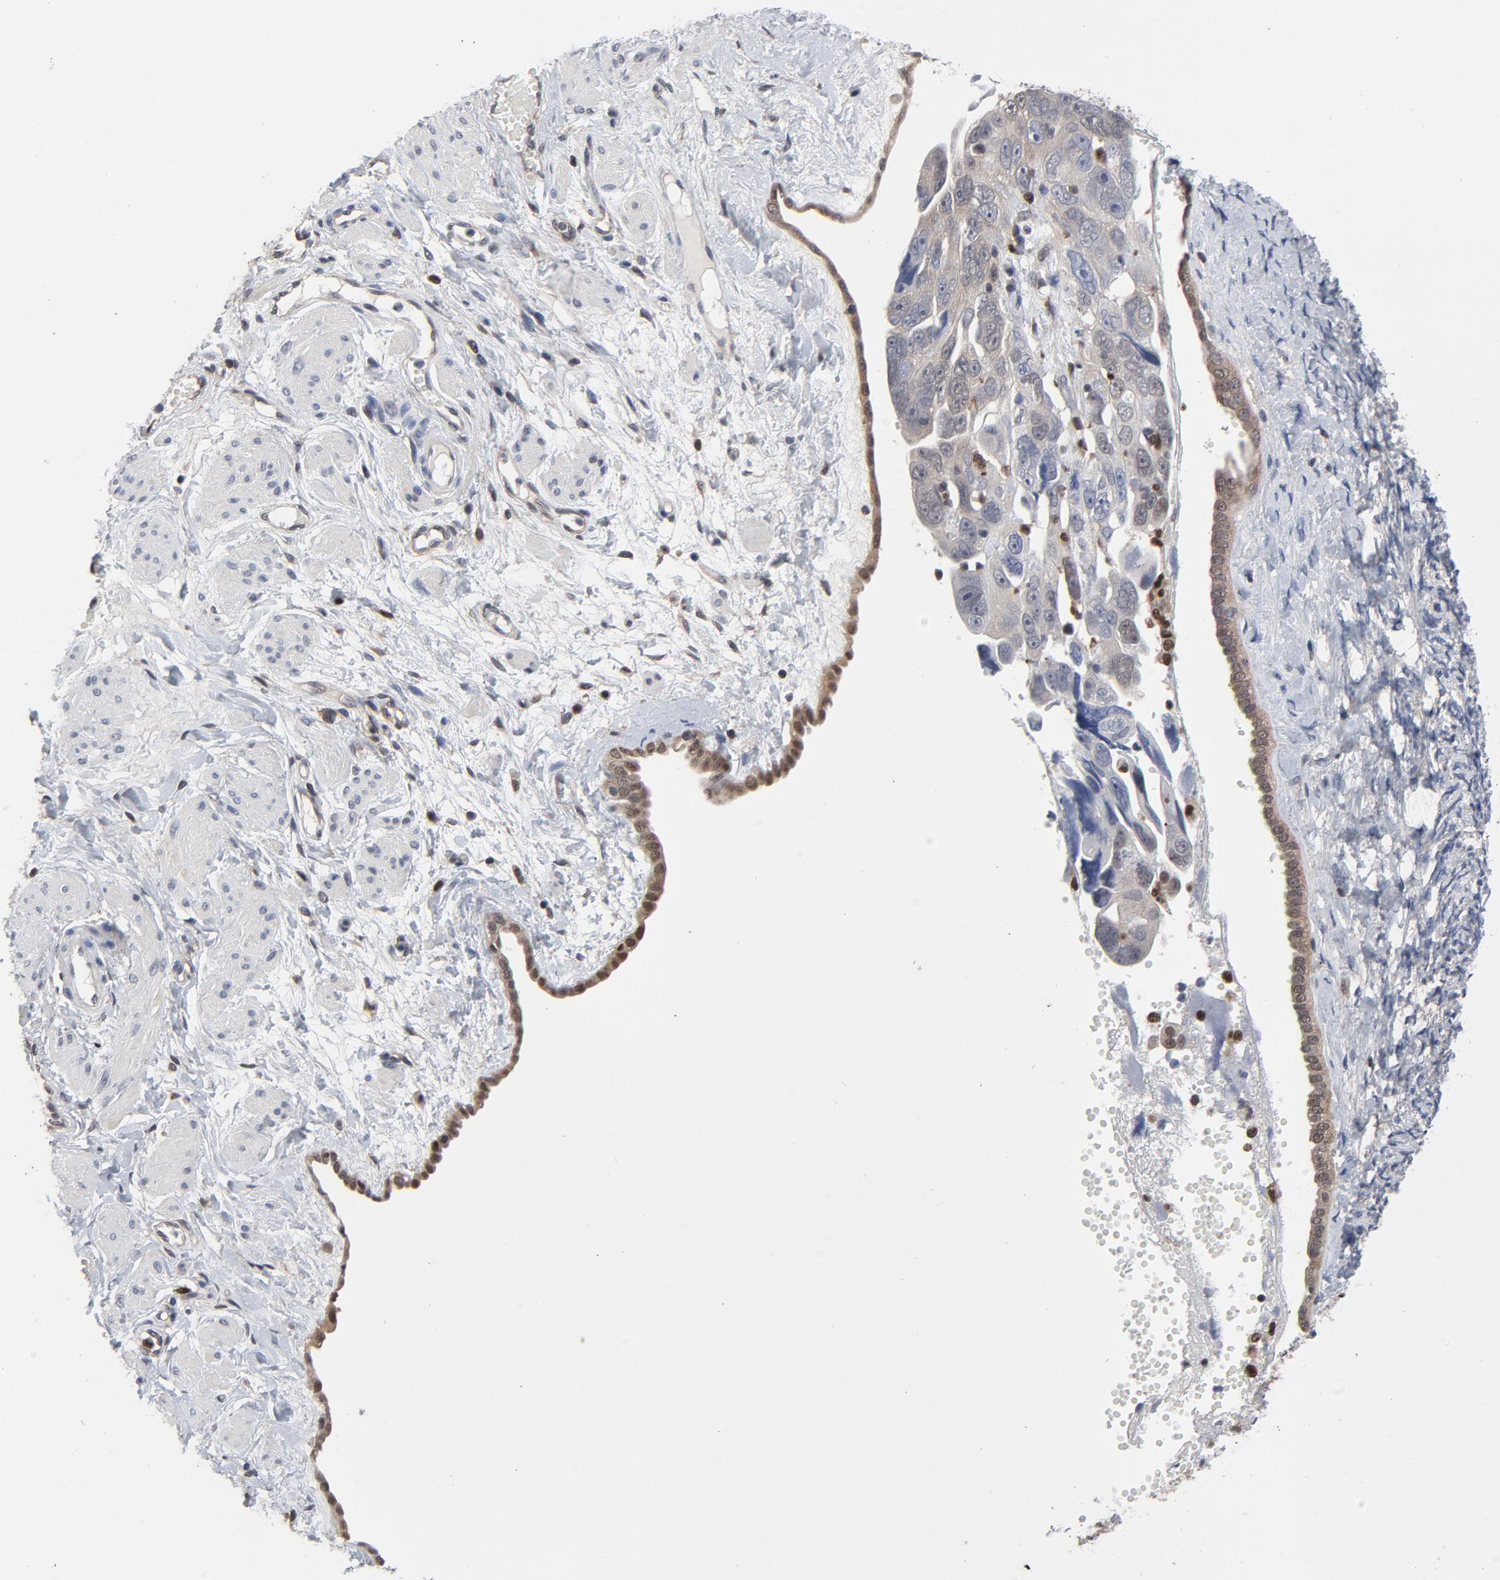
{"staining": {"intensity": "moderate", "quantity": "<25%", "location": "cytoplasmic/membranous"}, "tissue": "ovarian cancer", "cell_type": "Tumor cells", "image_type": "cancer", "snomed": [{"axis": "morphology", "description": "Normal tissue, NOS"}, {"axis": "morphology", "description": "Cystadenocarcinoma, serous, NOS"}, {"axis": "topography", "description": "Ovary"}], "caption": "Immunohistochemistry (IHC) image of human serous cystadenocarcinoma (ovarian) stained for a protein (brown), which displays low levels of moderate cytoplasmic/membranous expression in about <25% of tumor cells.", "gene": "NFKB1", "patient": {"sex": "female", "age": 62}}